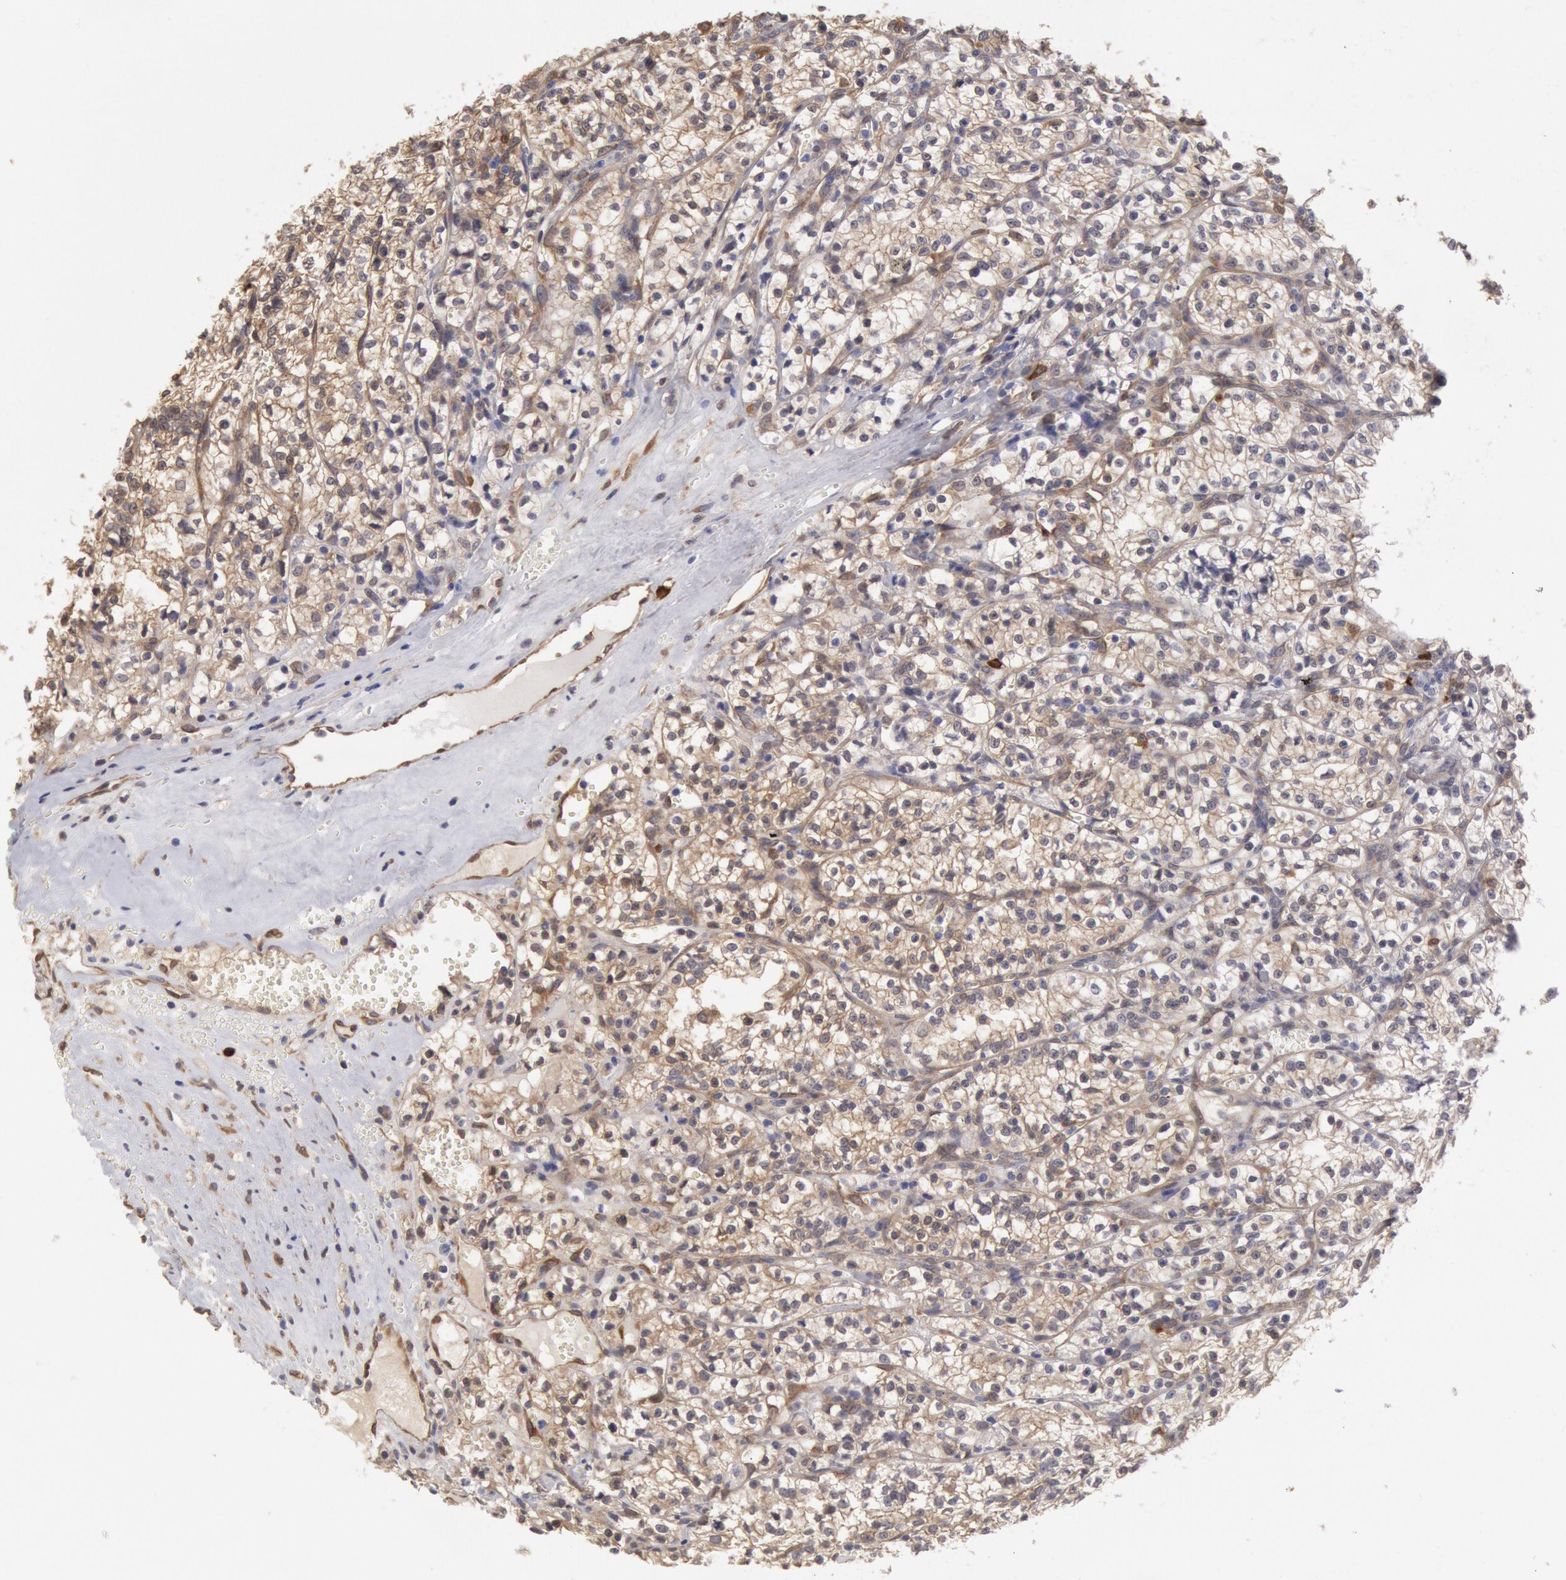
{"staining": {"intensity": "moderate", "quantity": ">75%", "location": "cytoplasmic/membranous"}, "tissue": "renal cancer", "cell_type": "Tumor cells", "image_type": "cancer", "snomed": [{"axis": "morphology", "description": "Adenocarcinoma, NOS"}, {"axis": "topography", "description": "Kidney"}], "caption": "Adenocarcinoma (renal) tissue demonstrates moderate cytoplasmic/membranous expression in approximately >75% of tumor cells", "gene": "CCDC50", "patient": {"sex": "male", "age": 61}}